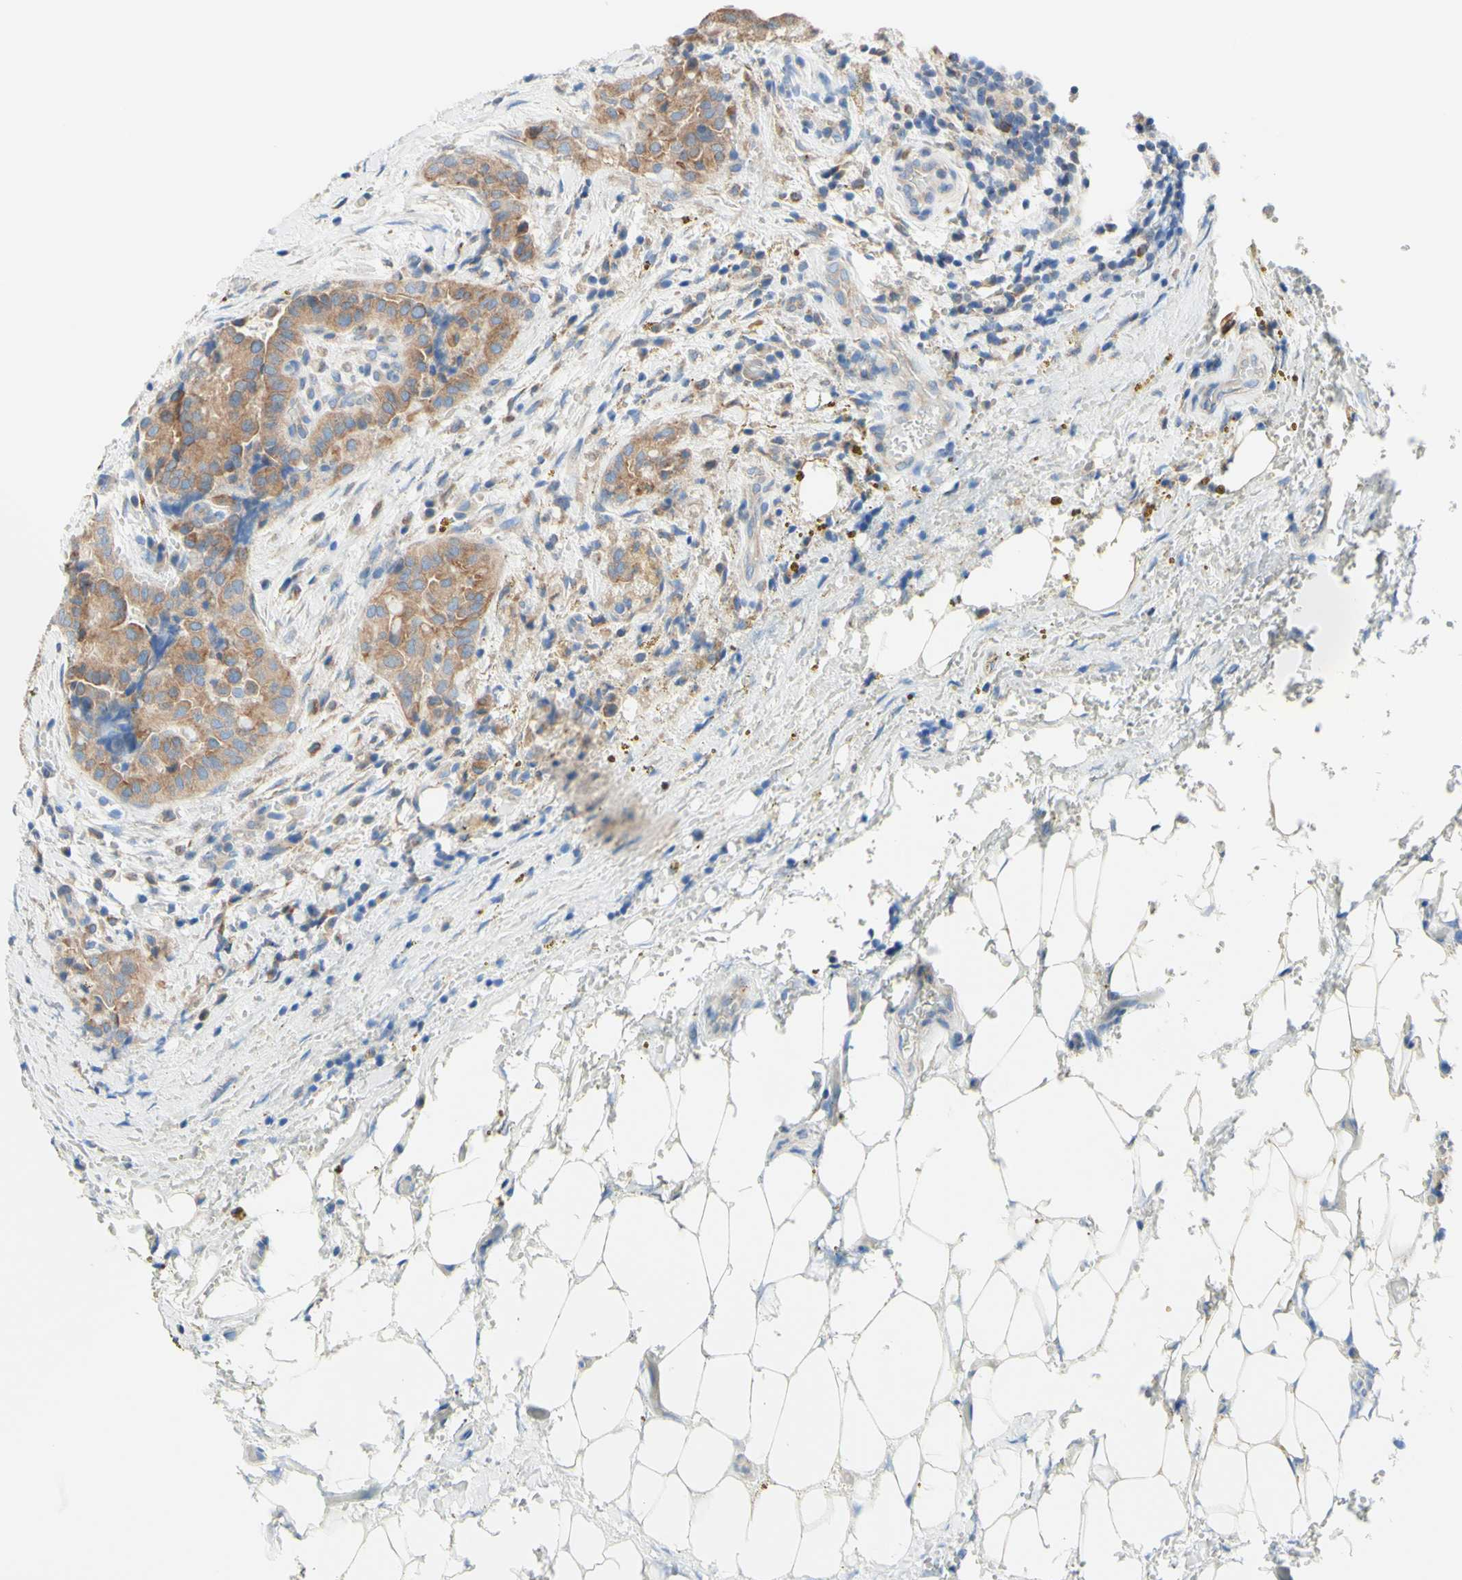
{"staining": {"intensity": "moderate", "quantity": ">75%", "location": "cytoplasmic/membranous"}, "tissue": "thyroid cancer", "cell_type": "Tumor cells", "image_type": "cancer", "snomed": [{"axis": "morphology", "description": "Papillary adenocarcinoma, NOS"}, {"axis": "topography", "description": "Thyroid gland"}], "caption": "Immunohistochemical staining of human papillary adenocarcinoma (thyroid) shows moderate cytoplasmic/membranous protein staining in about >75% of tumor cells.", "gene": "RETREG2", "patient": {"sex": "male", "age": 77}}